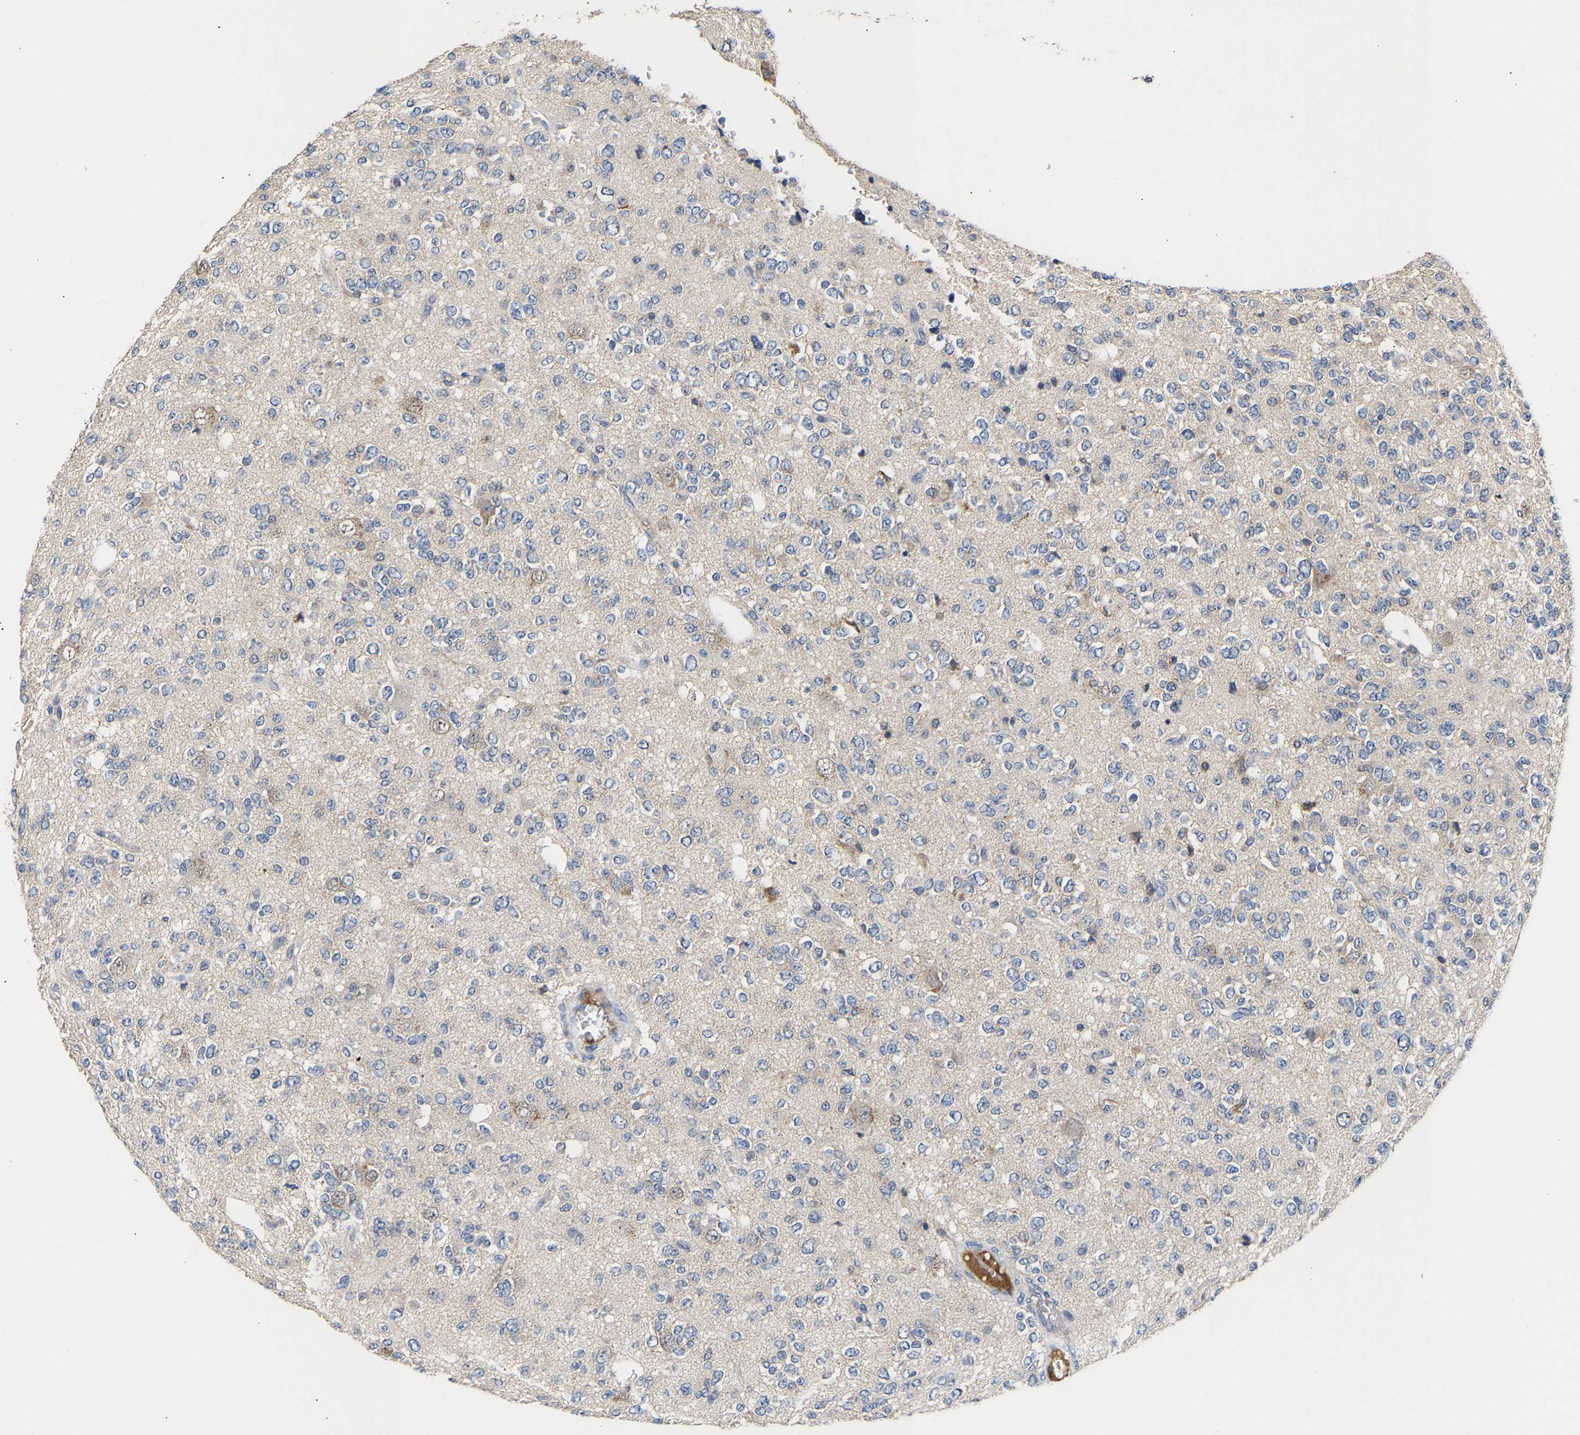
{"staining": {"intensity": "negative", "quantity": "none", "location": "none"}, "tissue": "glioma", "cell_type": "Tumor cells", "image_type": "cancer", "snomed": [{"axis": "morphology", "description": "Glioma, malignant, Low grade"}, {"axis": "topography", "description": "Brain"}], "caption": "Immunohistochemistry micrograph of glioma stained for a protein (brown), which reveals no staining in tumor cells.", "gene": "KASH5", "patient": {"sex": "male", "age": 38}}